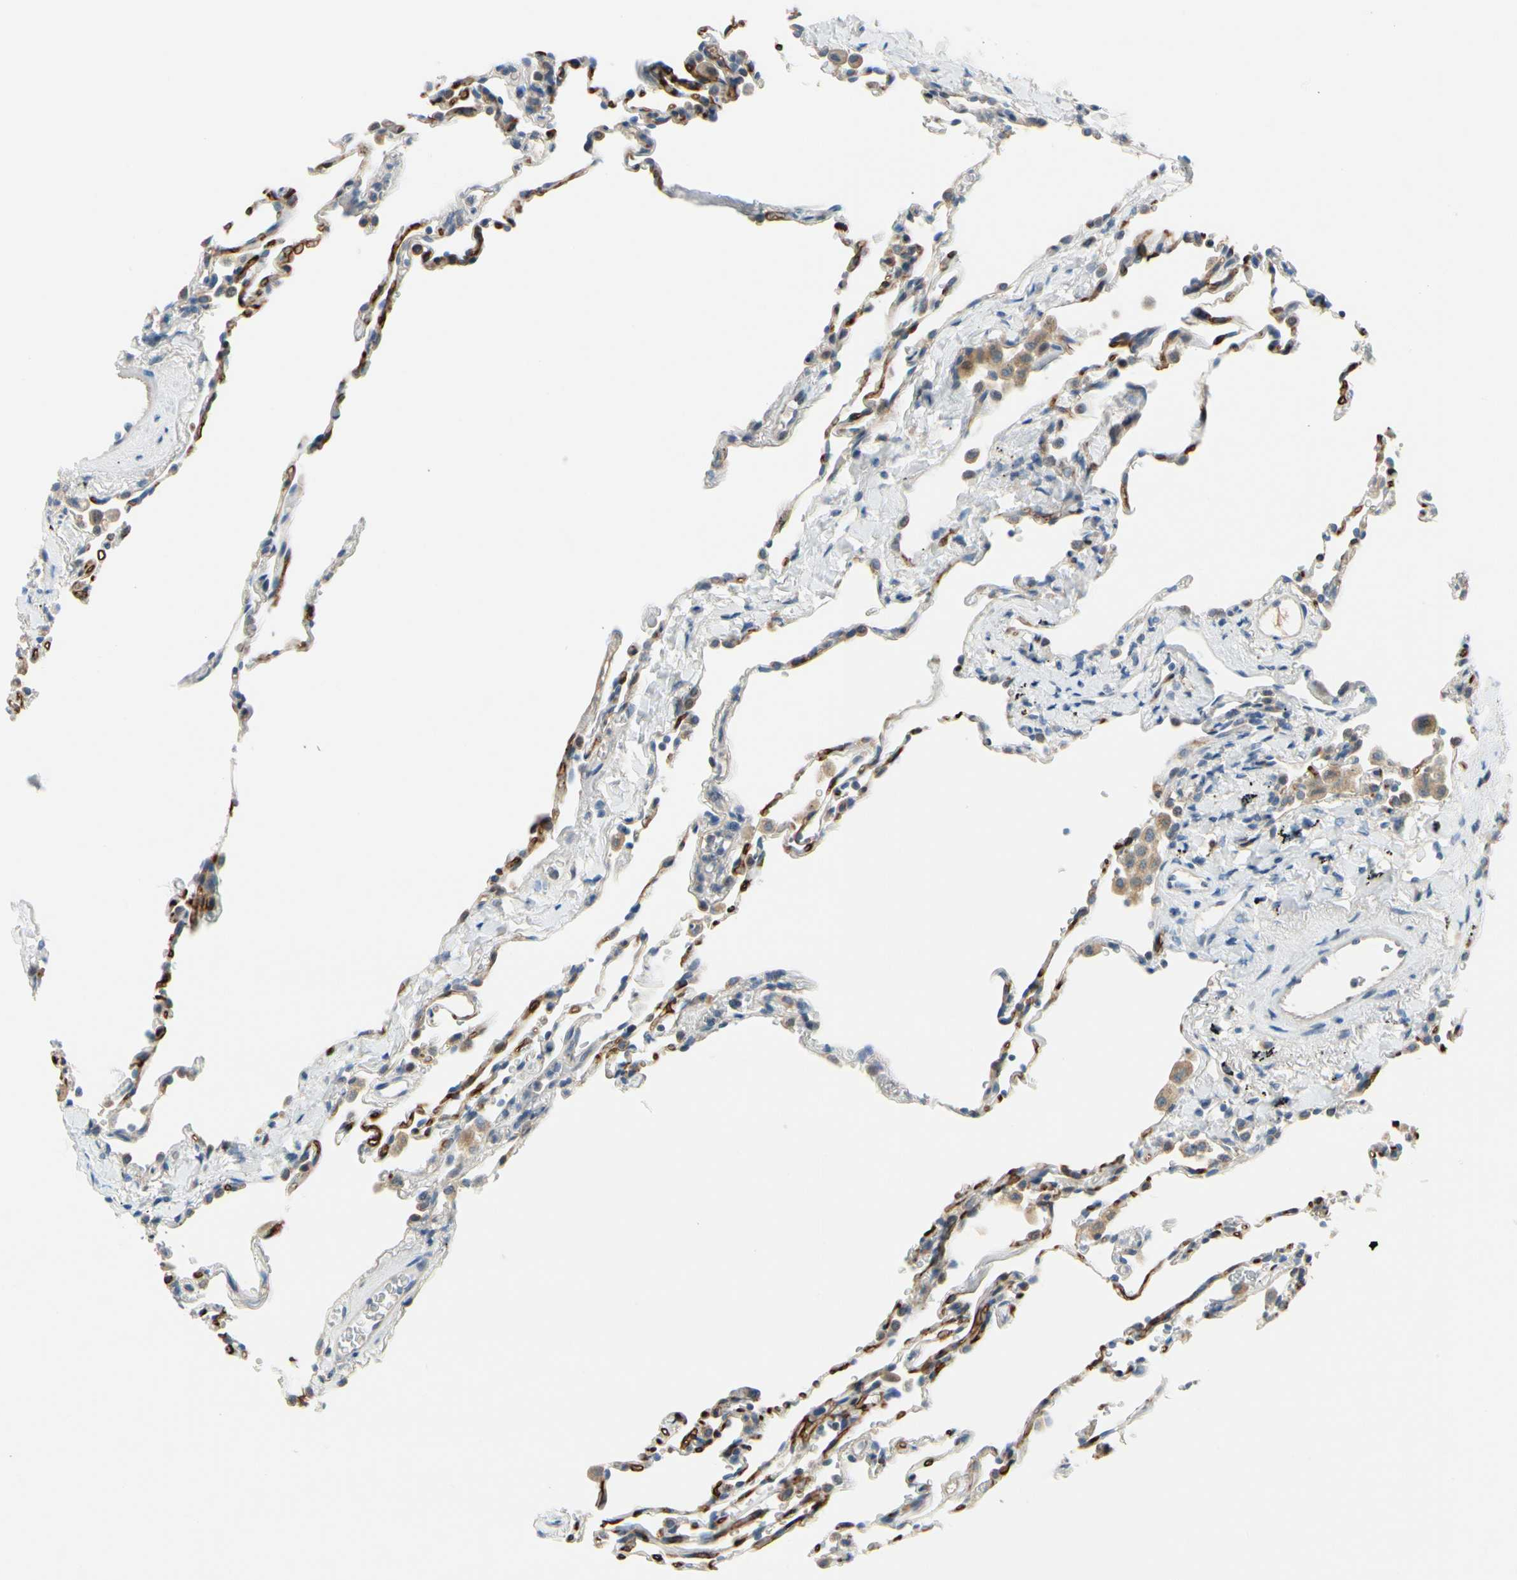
{"staining": {"intensity": "strong", "quantity": "25%-75%", "location": "cytoplasmic/membranous,nuclear"}, "tissue": "lung", "cell_type": "Alveolar cells", "image_type": "normal", "snomed": [{"axis": "morphology", "description": "Normal tissue, NOS"}, {"axis": "topography", "description": "Lung"}], "caption": "A high amount of strong cytoplasmic/membranous,nuclear expression is seen in approximately 25%-75% of alveolar cells in benign lung.", "gene": "CFAP36", "patient": {"sex": "male", "age": 59}}